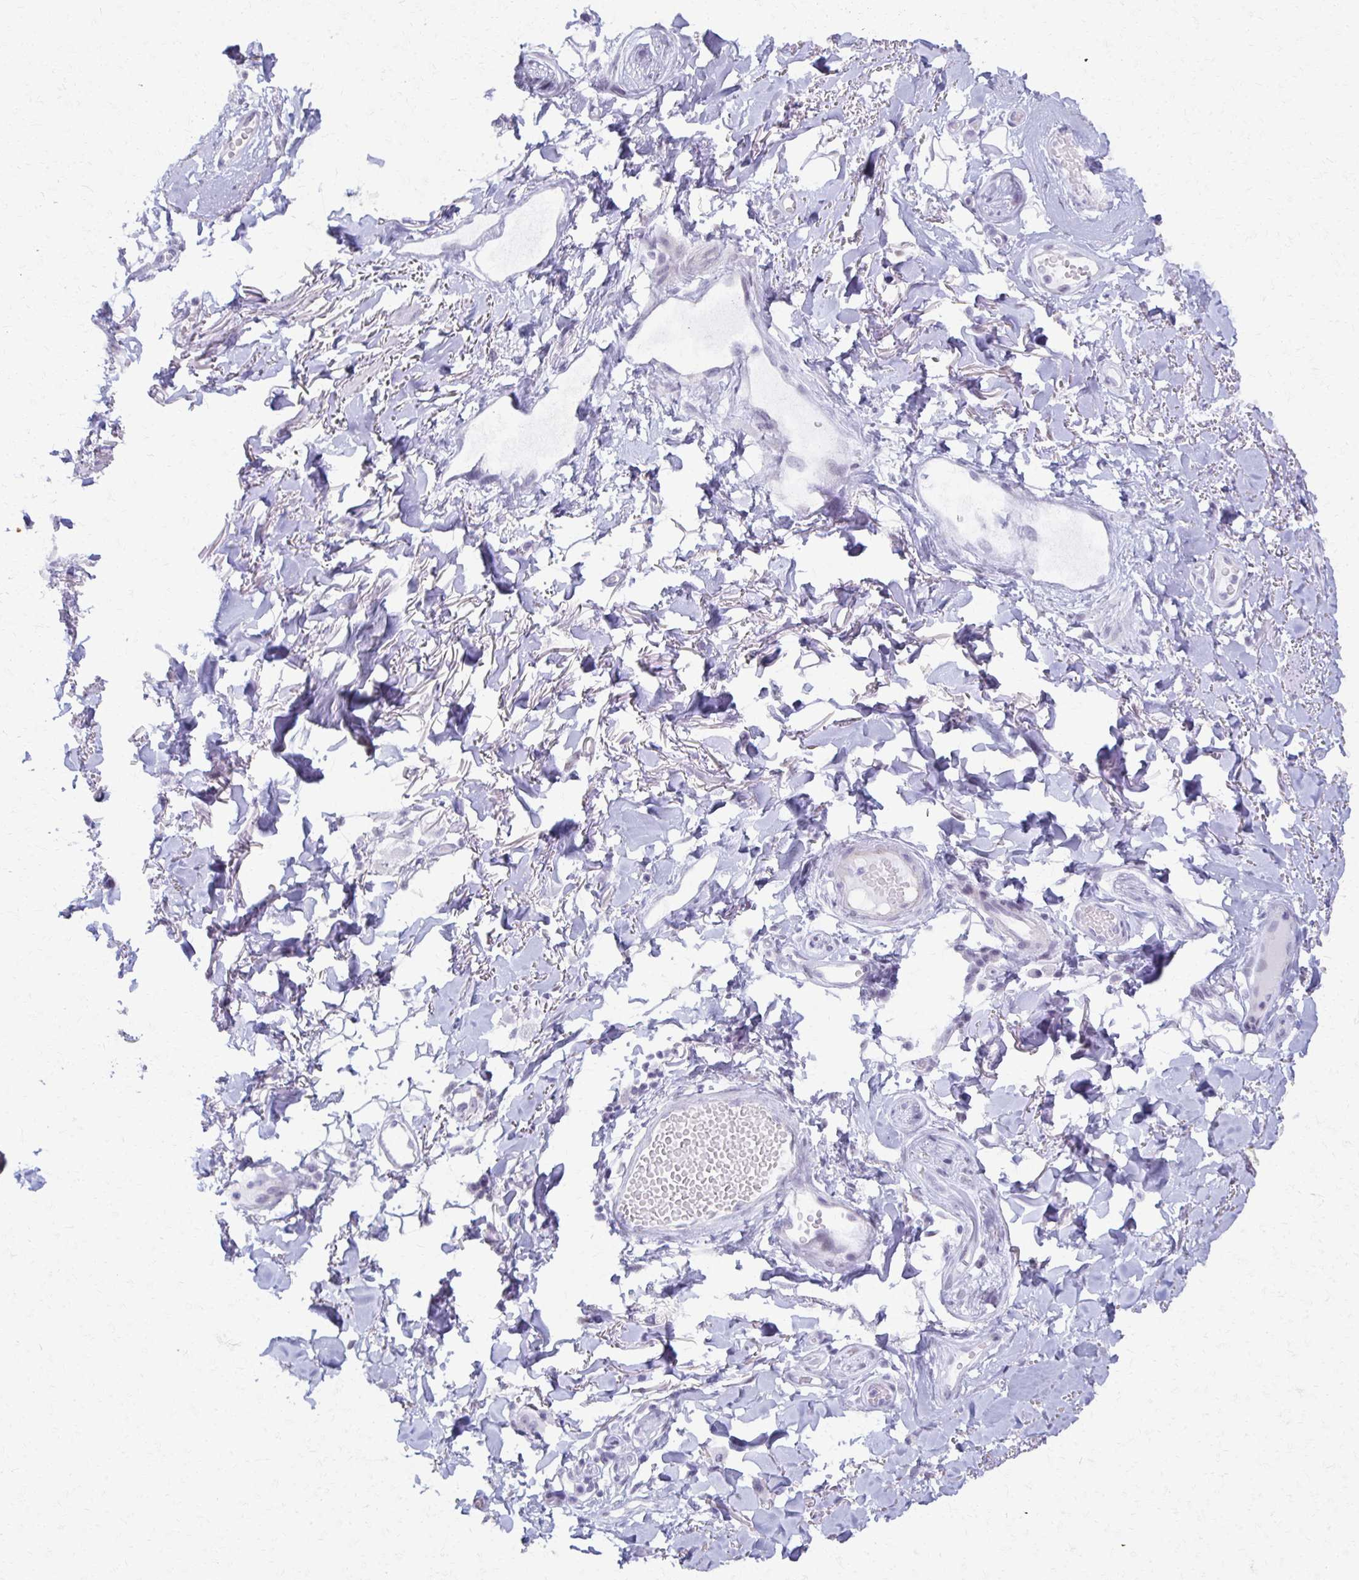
{"staining": {"intensity": "negative", "quantity": "none", "location": "none"}, "tissue": "adipose tissue", "cell_type": "Adipocytes", "image_type": "normal", "snomed": [{"axis": "morphology", "description": "Normal tissue, NOS"}, {"axis": "topography", "description": "Anal"}, {"axis": "topography", "description": "Peripheral nerve tissue"}], "caption": "DAB immunohistochemical staining of normal adipose tissue exhibits no significant staining in adipocytes. Brightfield microscopy of IHC stained with DAB (3,3'-diaminobenzidine) (brown) and hematoxylin (blue), captured at high magnification.", "gene": "MORC4", "patient": {"sex": "male", "age": 78}}